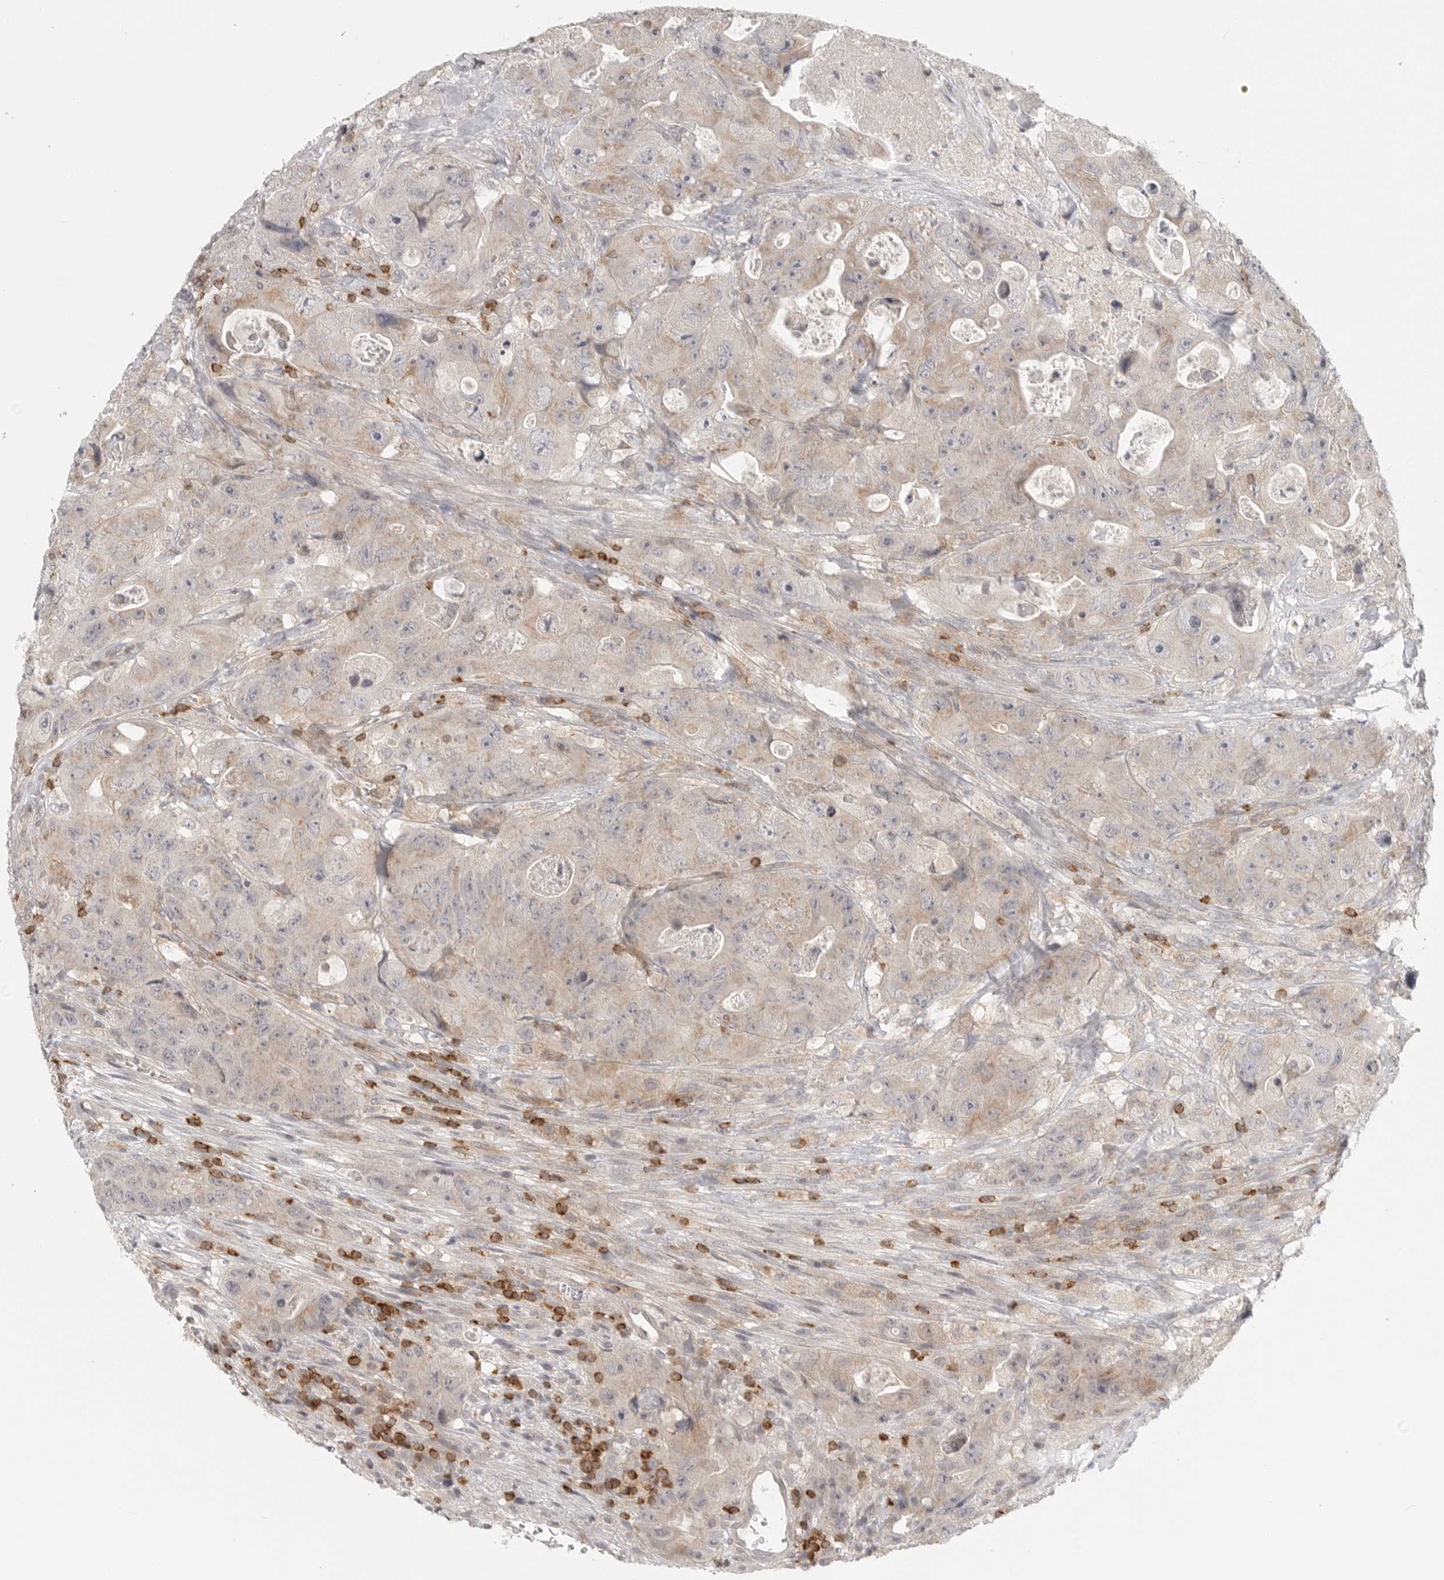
{"staining": {"intensity": "weak", "quantity": "25%-75%", "location": "cytoplasmic/membranous"}, "tissue": "colorectal cancer", "cell_type": "Tumor cells", "image_type": "cancer", "snomed": [{"axis": "morphology", "description": "Adenocarcinoma, NOS"}, {"axis": "topography", "description": "Colon"}], "caption": "Weak cytoplasmic/membranous expression for a protein is identified in about 25%-75% of tumor cells of colorectal adenocarcinoma using immunohistochemistry (IHC).", "gene": "SH3KBP1", "patient": {"sex": "female", "age": 46}}